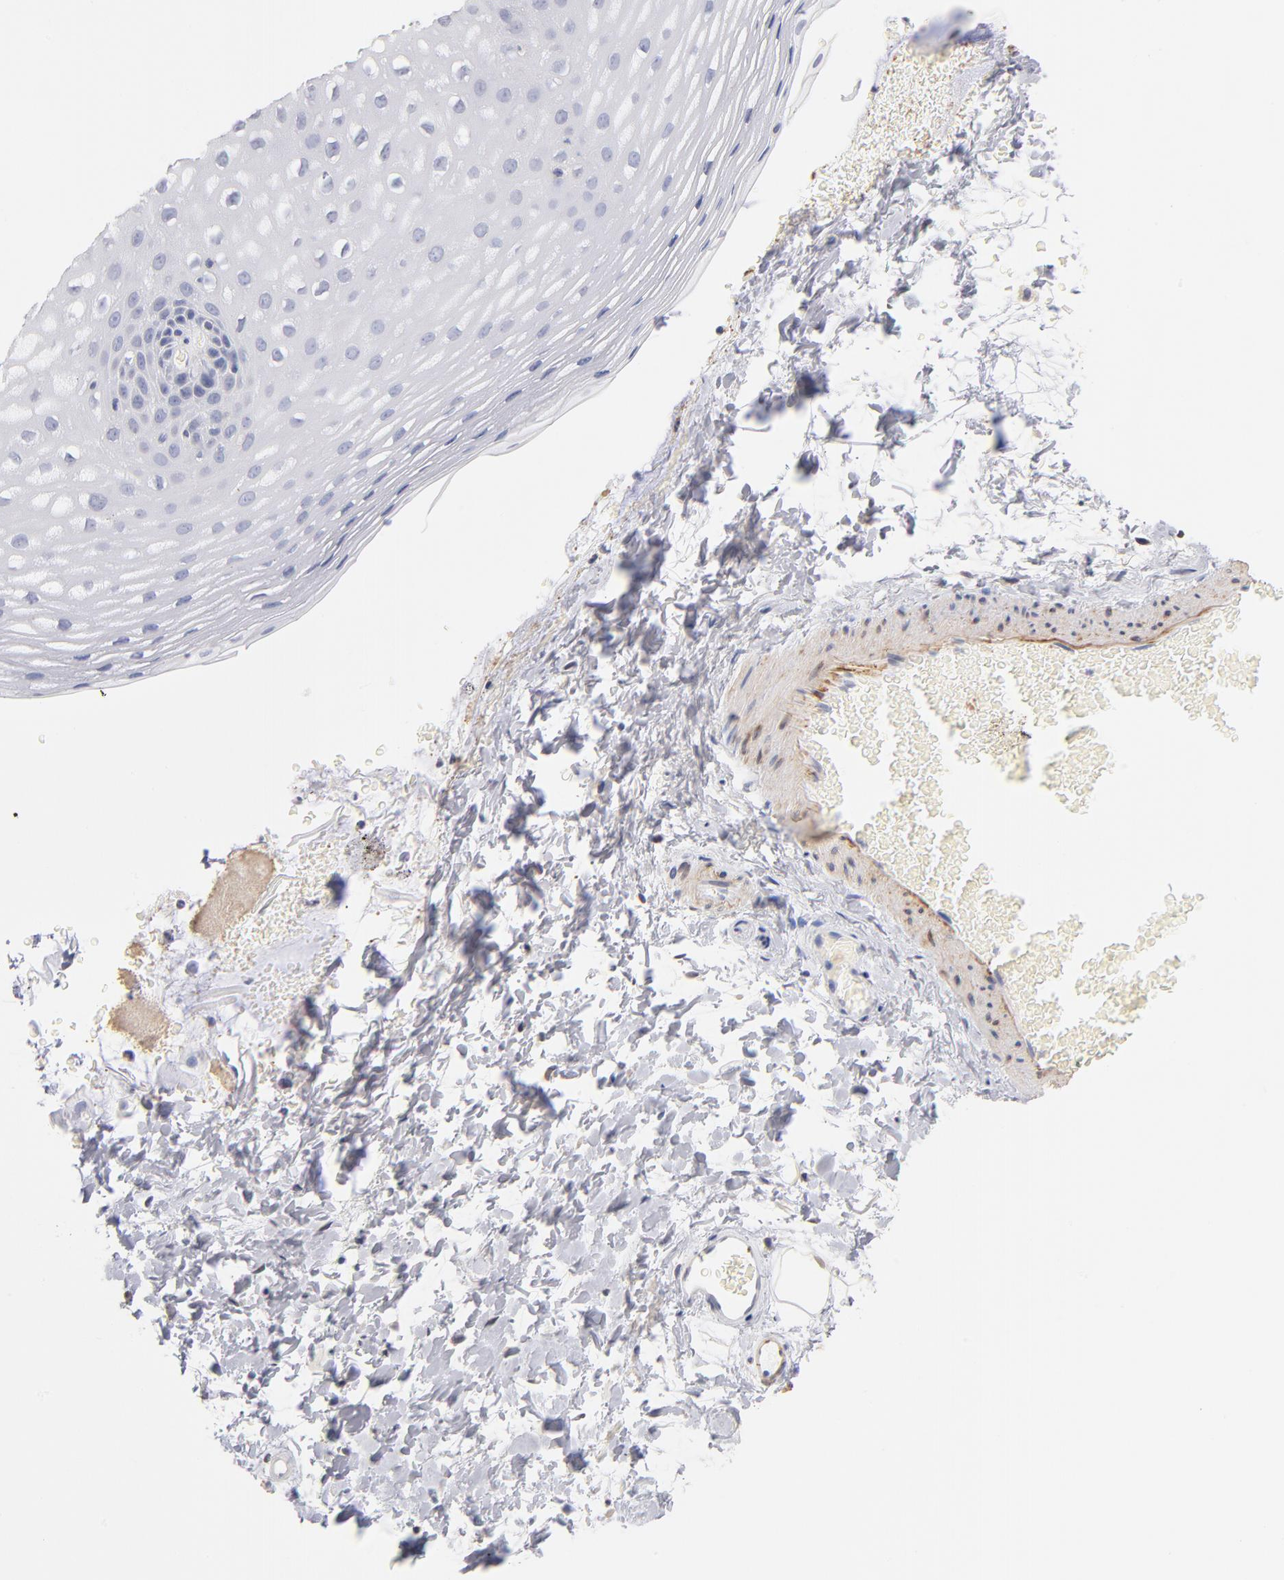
{"staining": {"intensity": "negative", "quantity": "none", "location": "none"}, "tissue": "esophagus", "cell_type": "Squamous epithelial cells", "image_type": "normal", "snomed": [{"axis": "morphology", "description": "Normal tissue, NOS"}, {"axis": "topography", "description": "Esophagus"}], "caption": "Esophagus stained for a protein using IHC shows no expression squamous epithelial cells.", "gene": "ITGA8", "patient": {"sex": "female", "age": 70}}